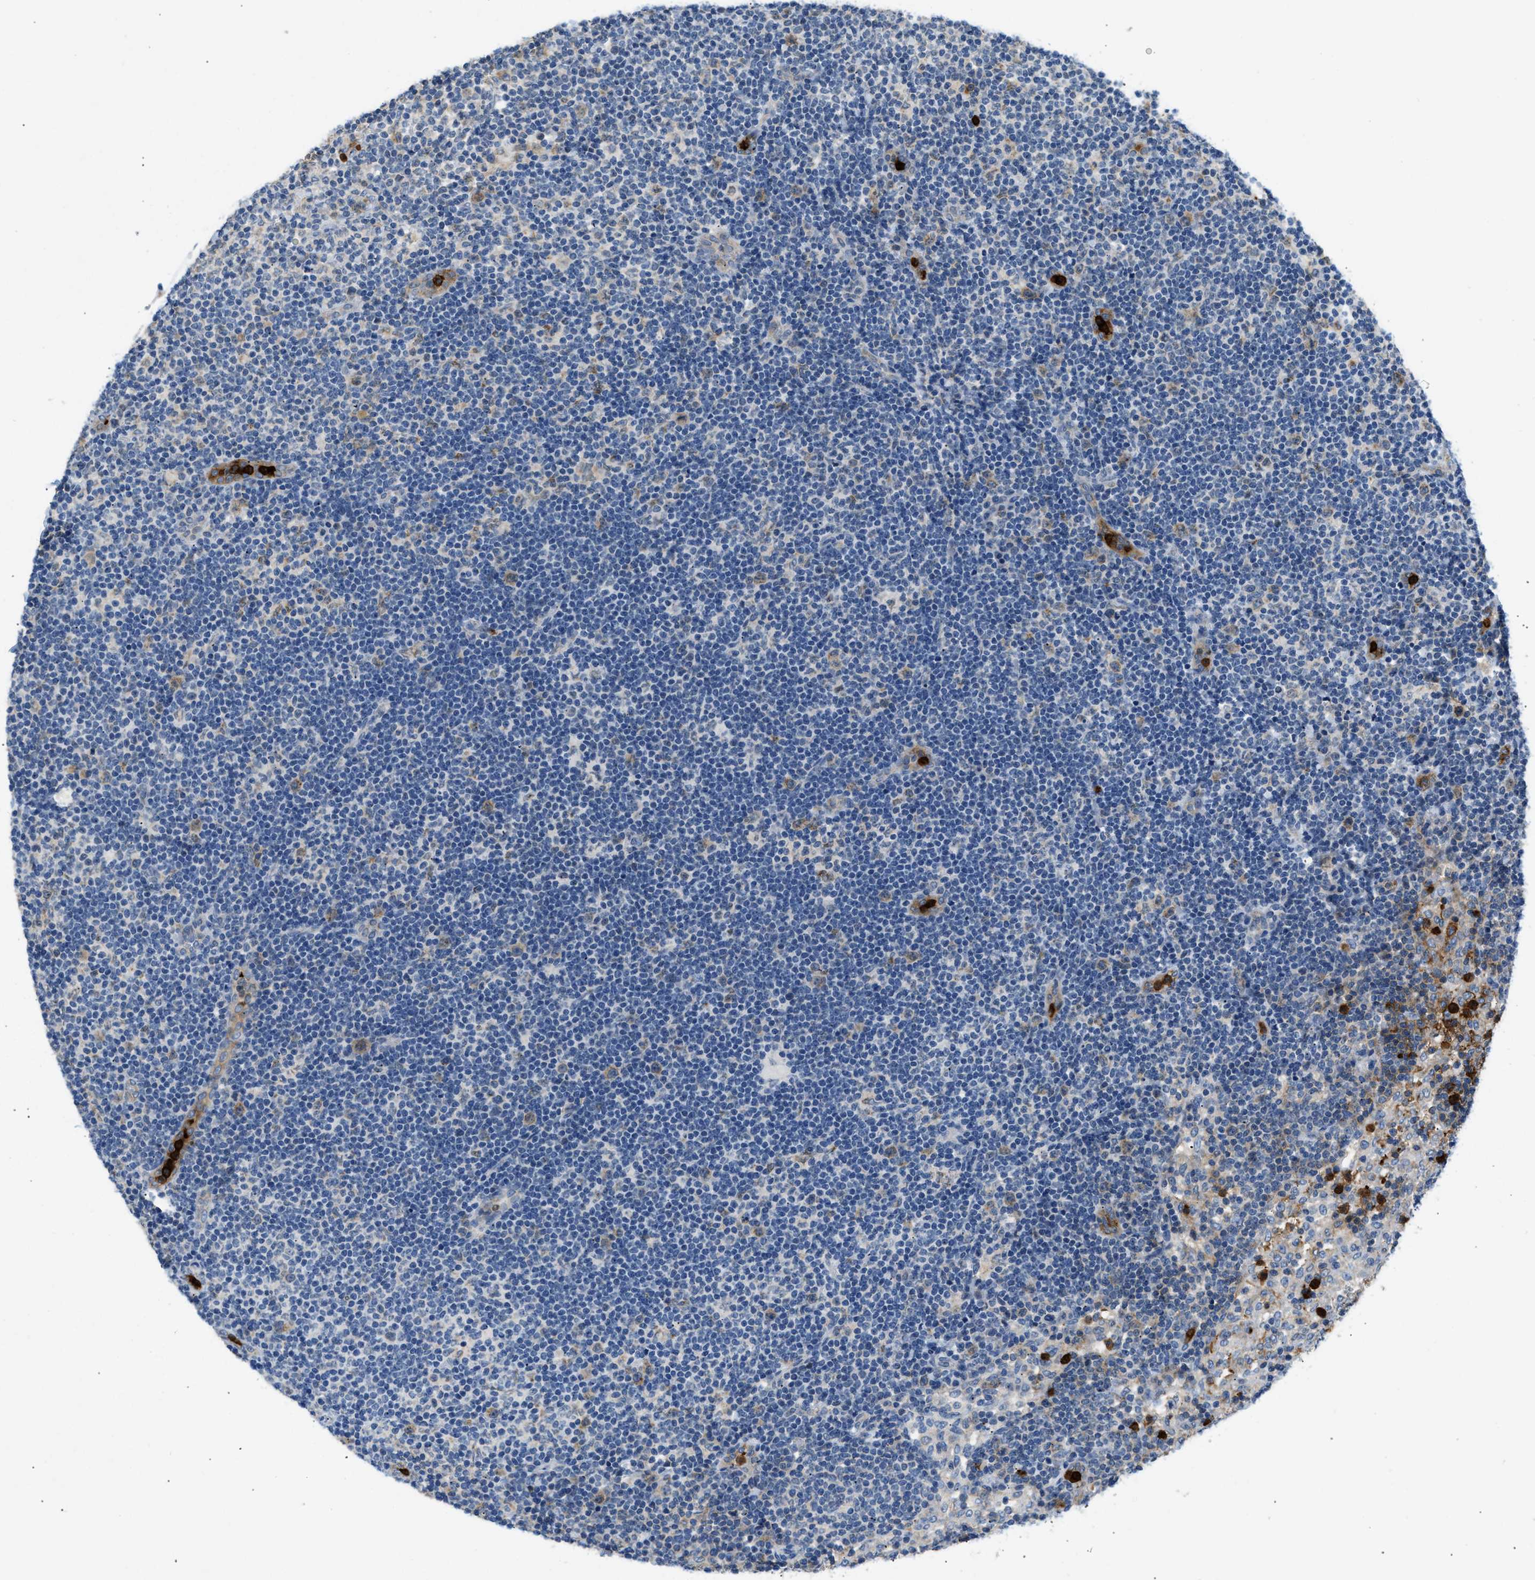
{"staining": {"intensity": "weak", "quantity": "<25%", "location": "cytoplasmic/membranous"}, "tissue": "lymph node", "cell_type": "Germinal center cells", "image_type": "normal", "snomed": [{"axis": "morphology", "description": "Normal tissue, NOS"}, {"axis": "morphology", "description": "Carcinoid, malignant, NOS"}, {"axis": "topography", "description": "Lymph node"}], "caption": "Immunohistochemistry of normal human lymph node demonstrates no staining in germinal center cells. (Immunohistochemistry, brightfield microscopy, high magnification).", "gene": "TOMM34", "patient": {"sex": "male", "age": 47}}